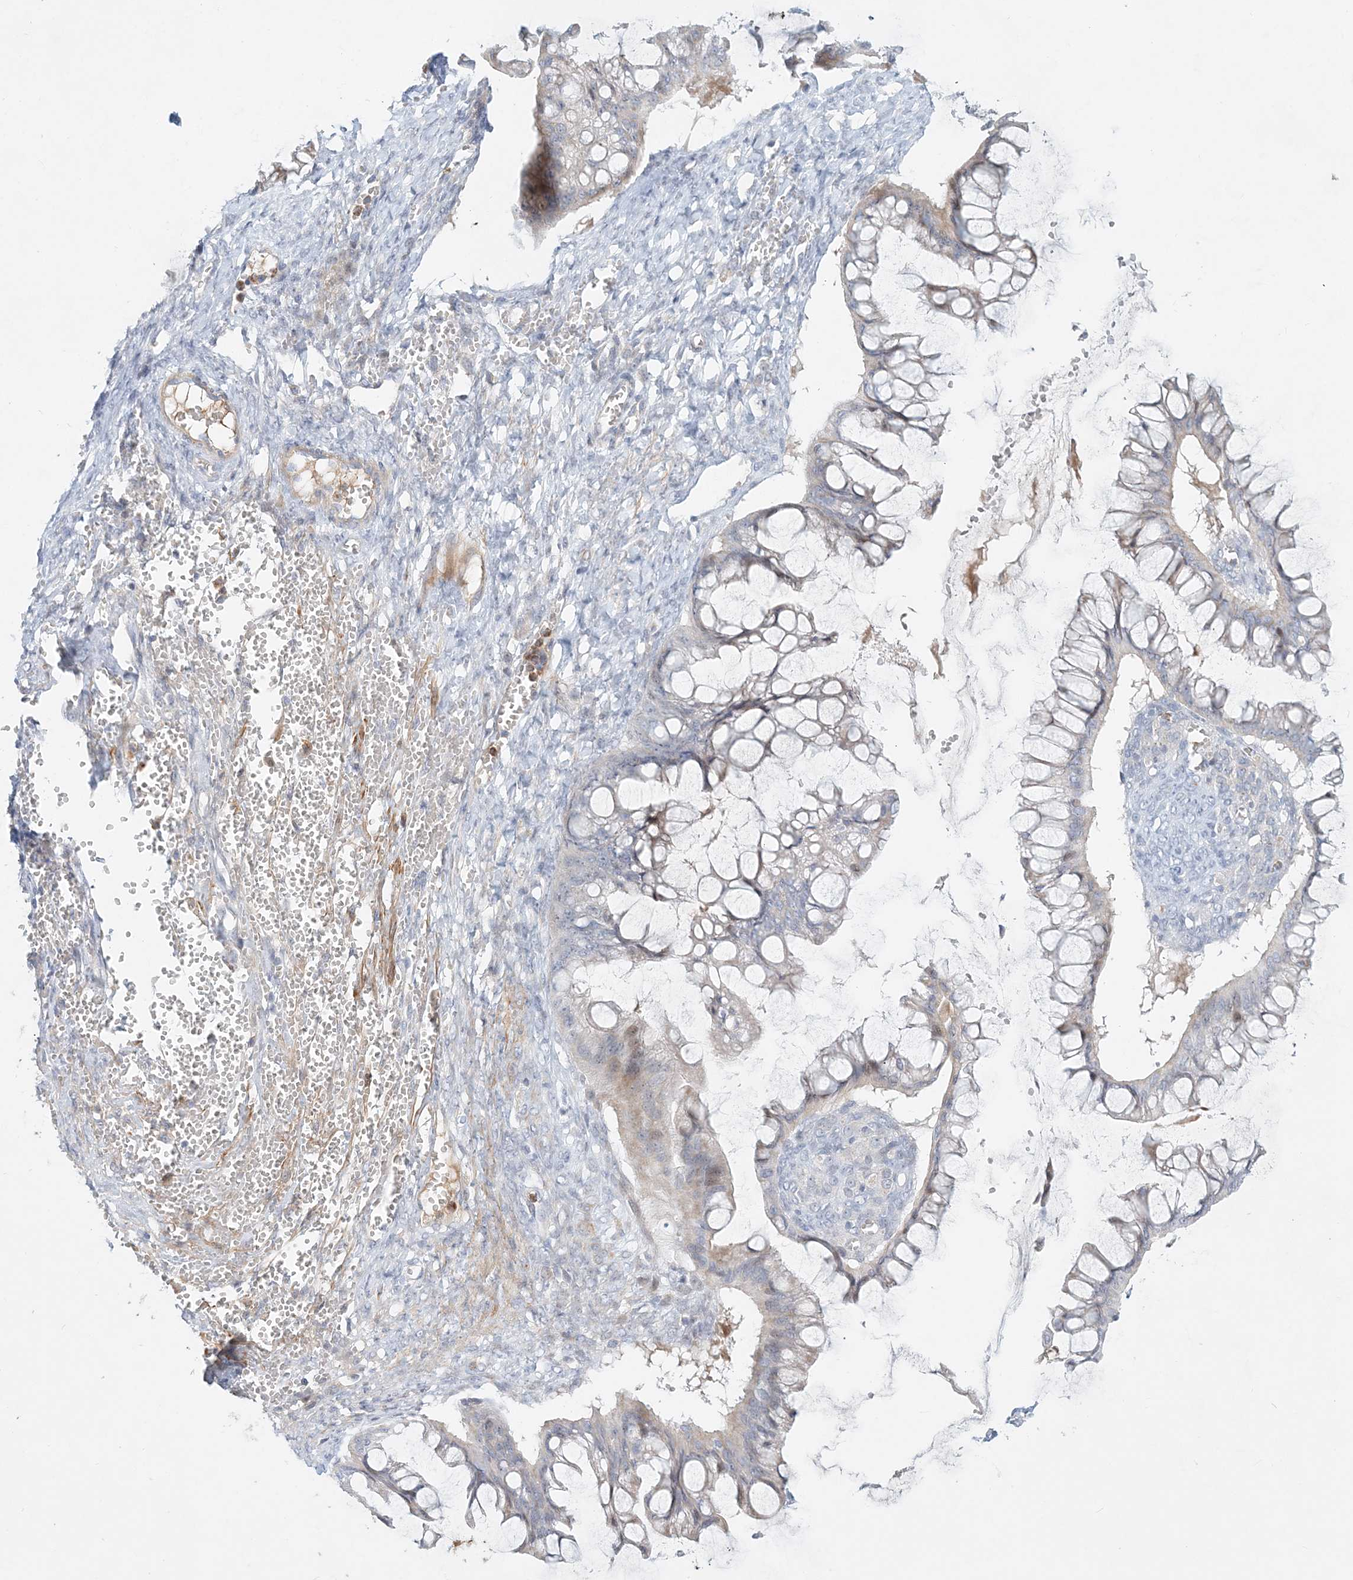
{"staining": {"intensity": "negative", "quantity": "none", "location": "none"}, "tissue": "ovarian cancer", "cell_type": "Tumor cells", "image_type": "cancer", "snomed": [{"axis": "morphology", "description": "Cystadenocarcinoma, mucinous, NOS"}, {"axis": "topography", "description": "Ovary"}], "caption": "Immunohistochemical staining of human ovarian cancer (mucinous cystadenocarcinoma) exhibits no significant staining in tumor cells.", "gene": "DNAH5", "patient": {"sex": "female", "age": 73}}